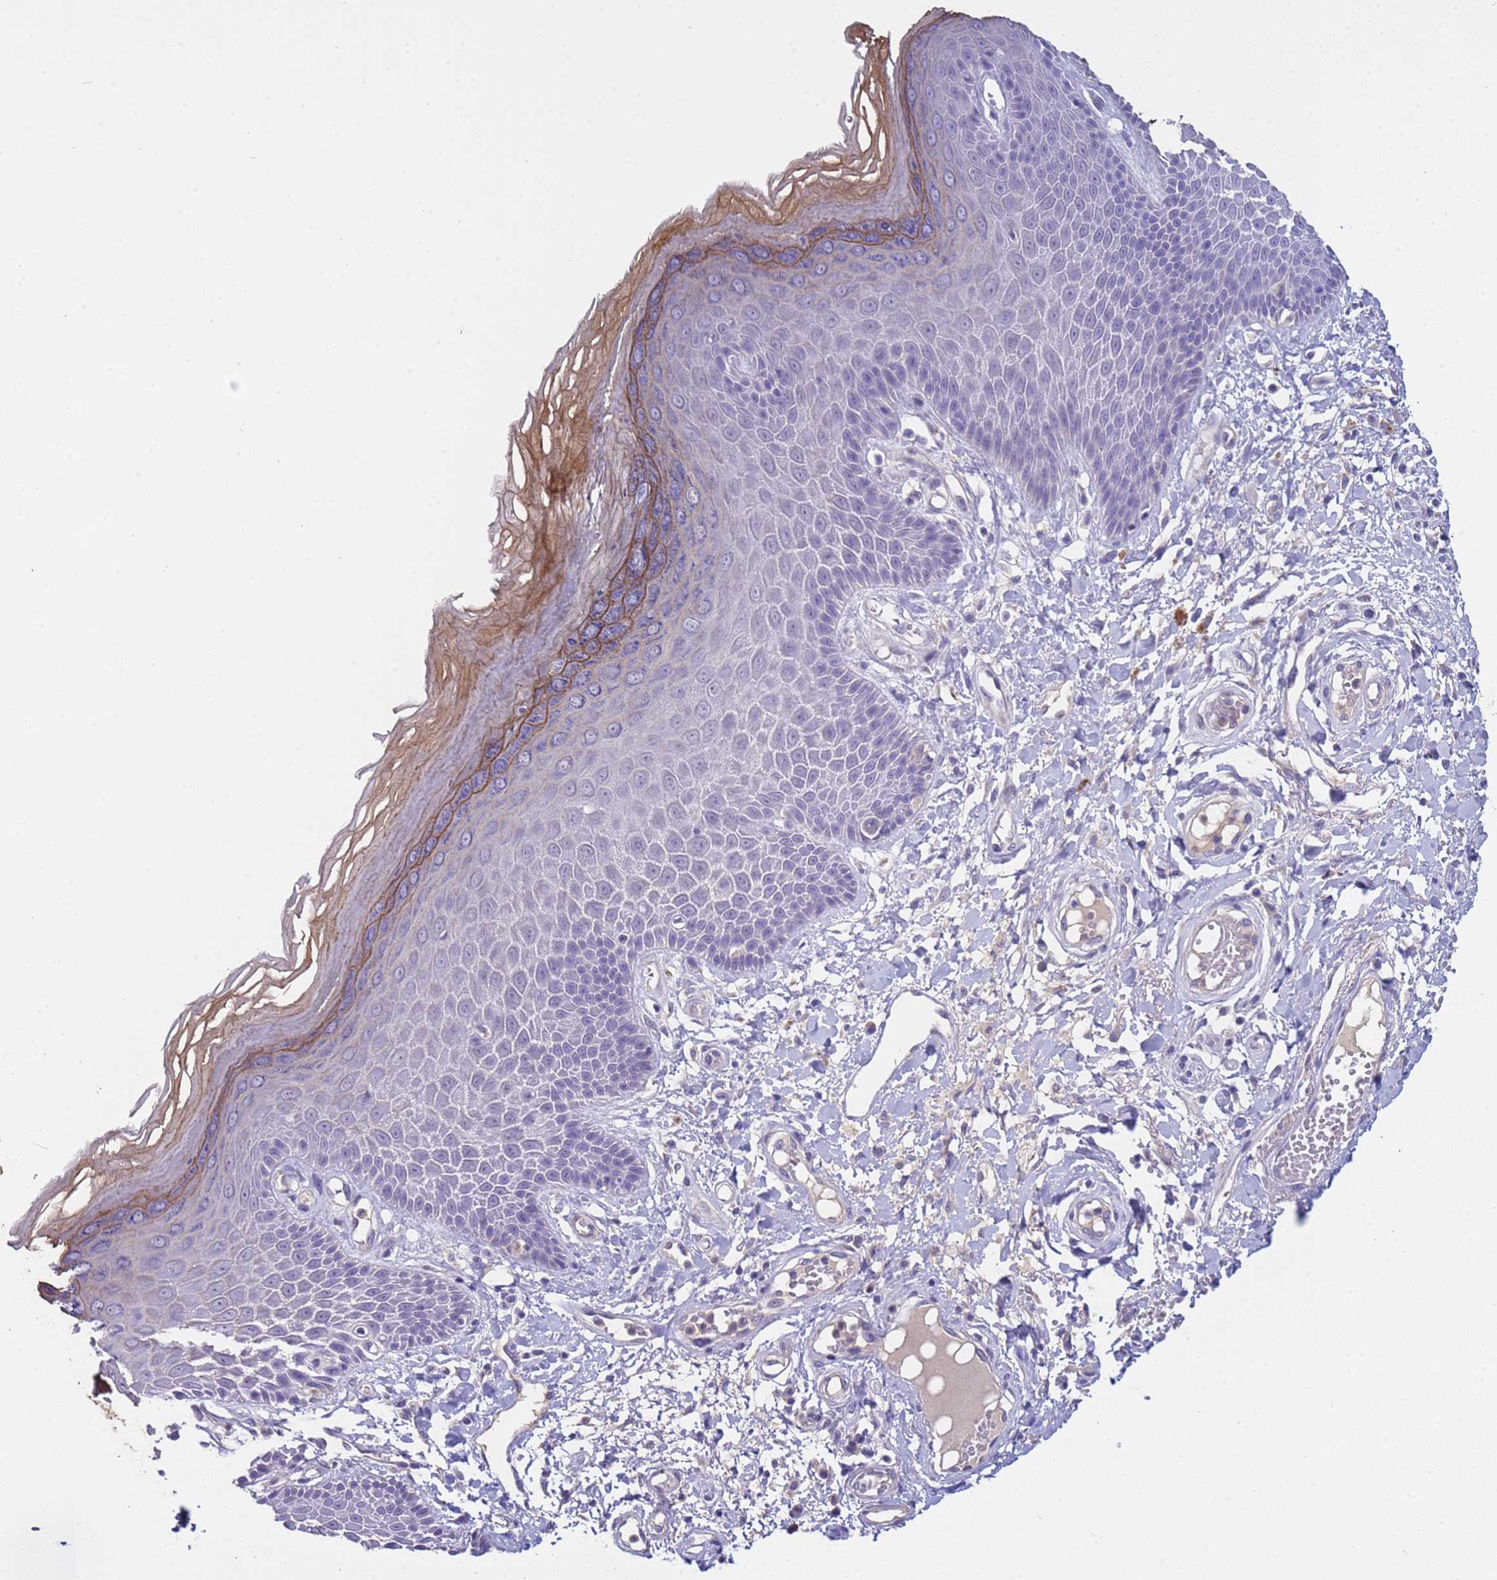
{"staining": {"intensity": "moderate", "quantity": "<25%", "location": "cytoplasmic/membranous"}, "tissue": "skin", "cell_type": "Epidermal cells", "image_type": "normal", "snomed": [{"axis": "morphology", "description": "Normal tissue, NOS"}, {"axis": "topography", "description": "Anal"}], "caption": "Immunohistochemistry histopathology image of unremarkable skin: human skin stained using immunohistochemistry (IHC) exhibits low levels of moderate protein expression localized specifically in the cytoplasmic/membranous of epidermal cells, appearing as a cytoplasmic/membranous brown color.", "gene": "ZNF248", "patient": {"sex": "male", "age": 78}}